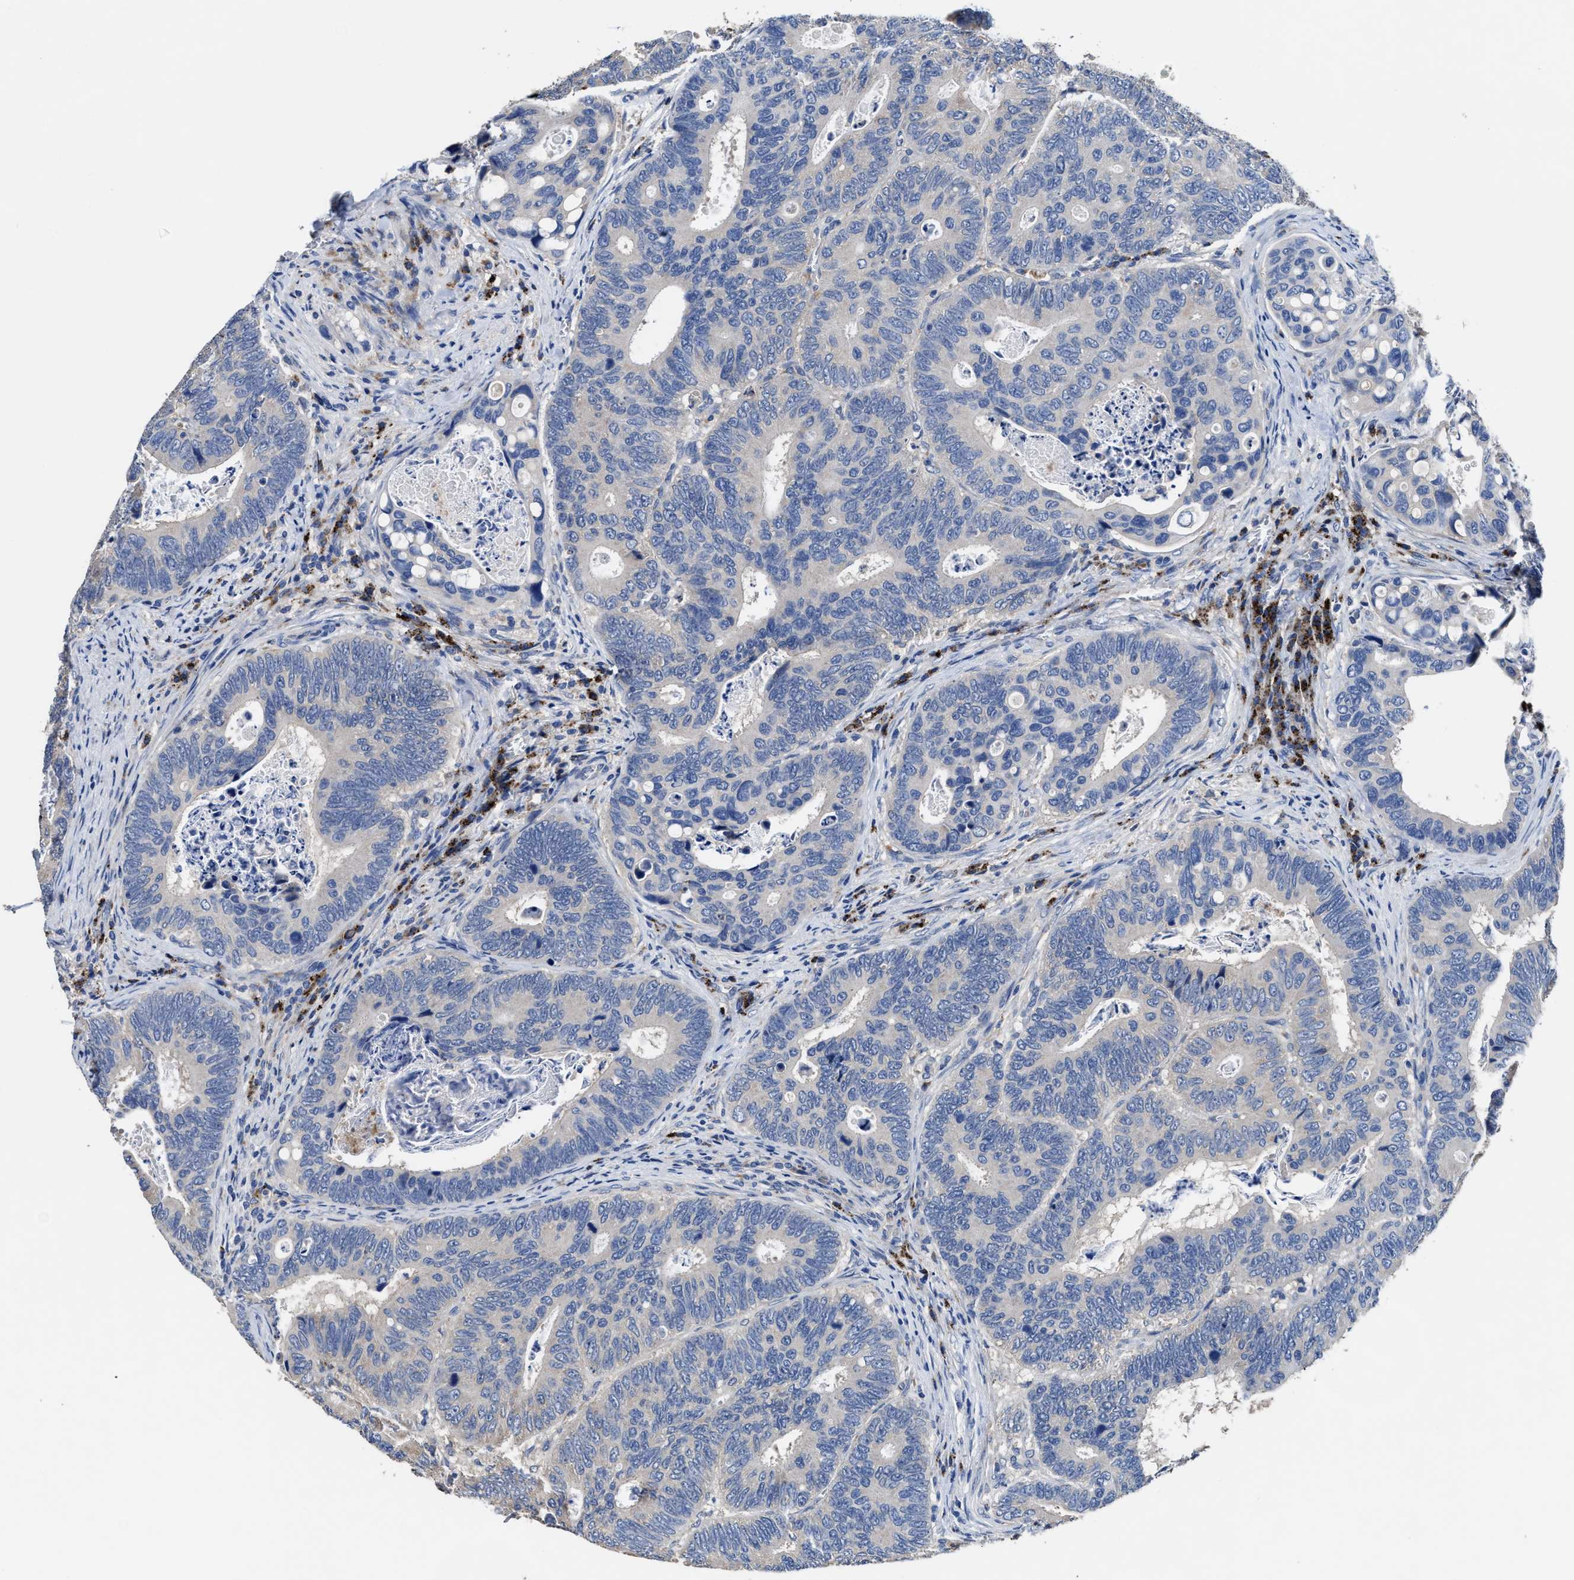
{"staining": {"intensity": "negative", "quantity": "none", "location": "none"}, "tissue": "colorectal cancer", "cell_type": "Tumor cells", "image_type": "cancer", "snomed": [{"axis": "morphology", "description": "Inflammation, NOS"}, {"axis": "morphology", "description": "Adenocarcinoma, NOS"}, {"axis": "topography", "description": "Colon"}], "caption": "Immunohistochemistry (IHC) photomicrograph of colorectal cancer stained for a protein (brown), which exhibits no positivity in tumor cells. (DAB (3,3'-diaminobenzidine) immunohistochemistry, high magnification).", "gene": "UBR4", "patient": {"sex": "male", "age": 72}}